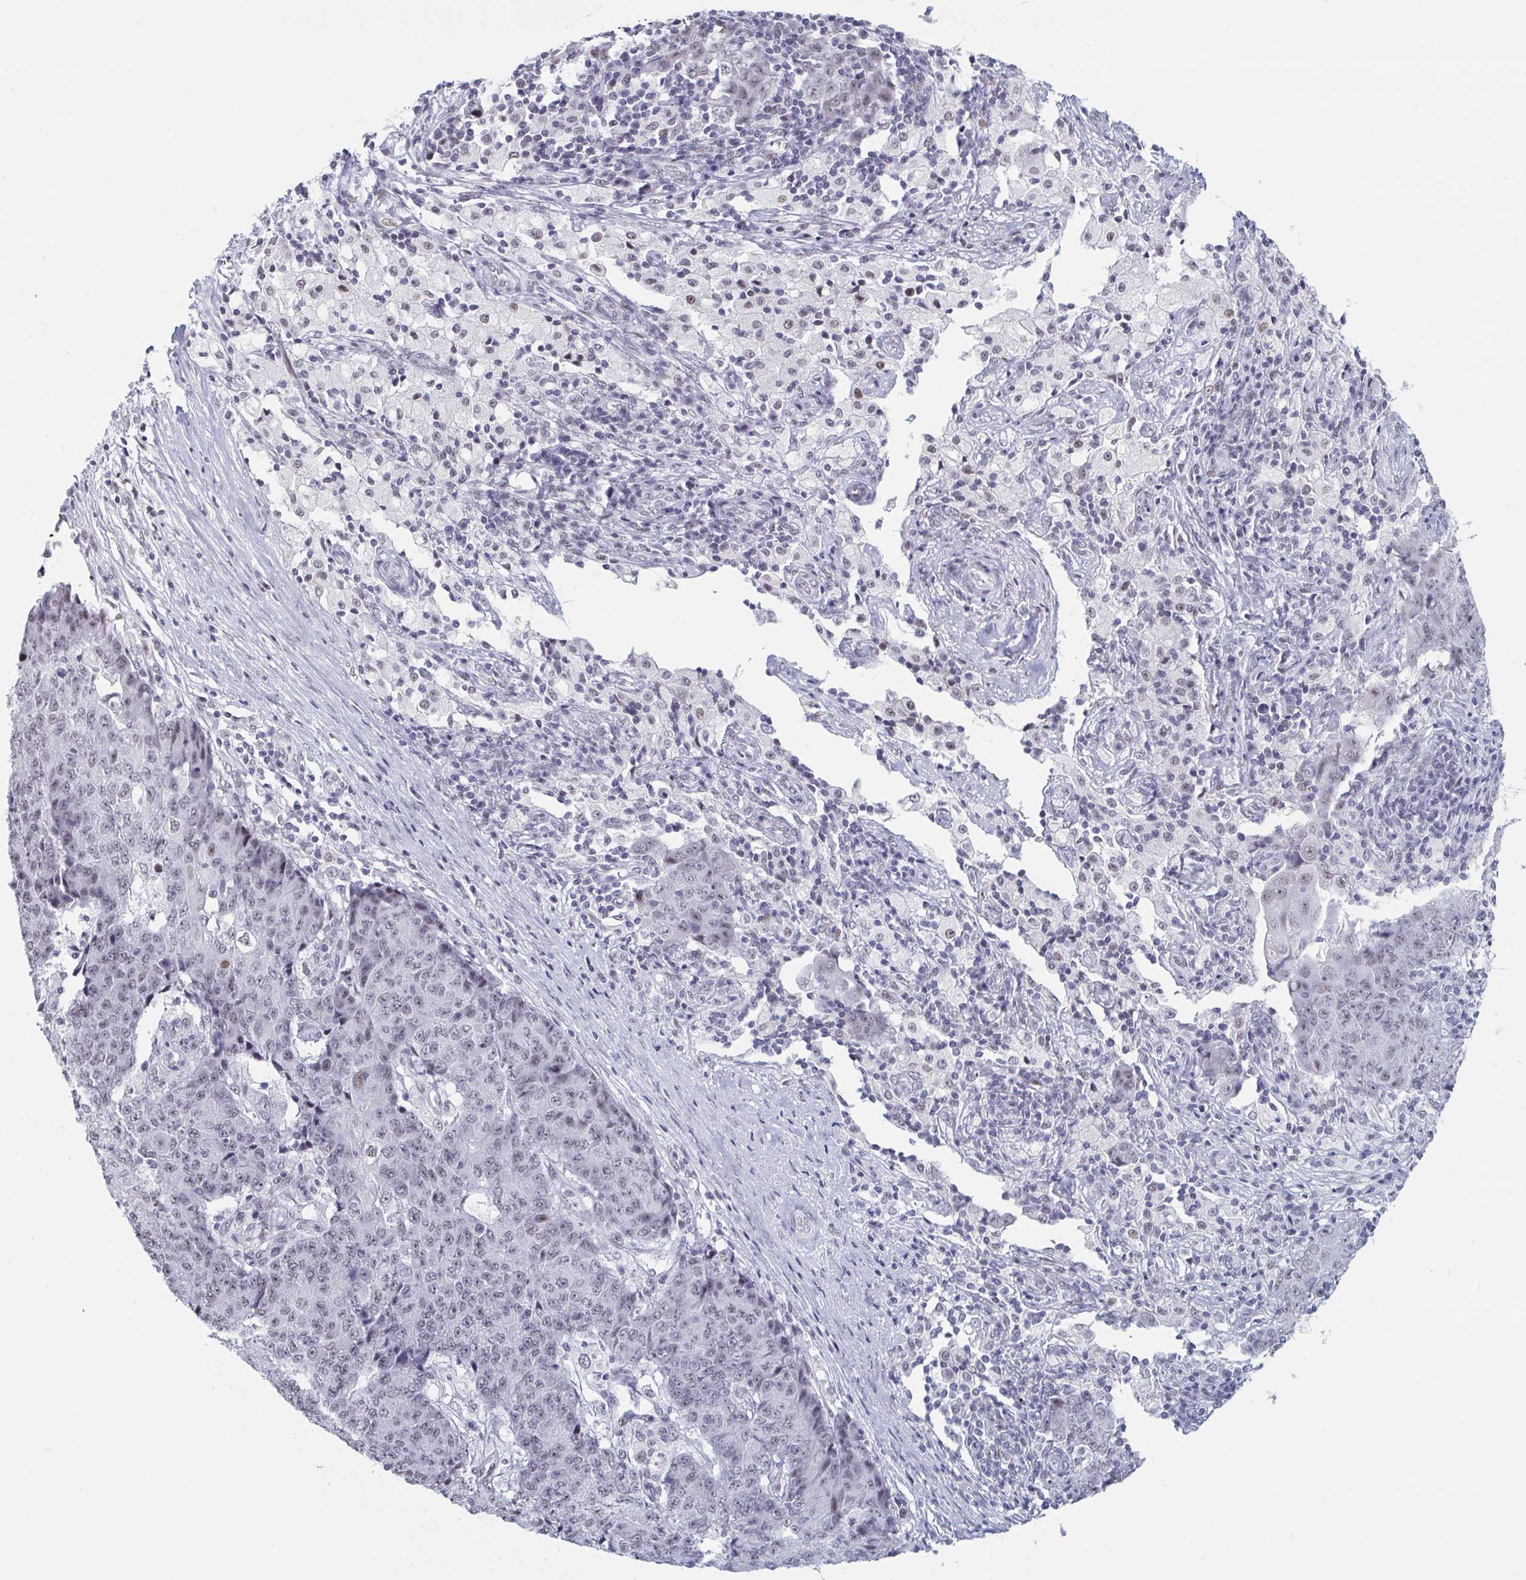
{"staining": {"intensity": "weak", "quantity": "<25%", "location": "nuclear"}, "tissue": "ovarian cancer", "cell_type": "Tumor cells", "image_type": "cancer", "snomed": [{"axis": "morphology", "description": "Carcinoma, endometroid"}, {"axis": "topography", "description": "Ovary"}], "caption": "A high-resolution image shows immunohistochemistry staining of ovarian cancer (endometroid carcinoma), which reveals no significant staining in tumor cells.", "gene": "HSD17B6", "patient": {"sex": "female", "age": 42}}